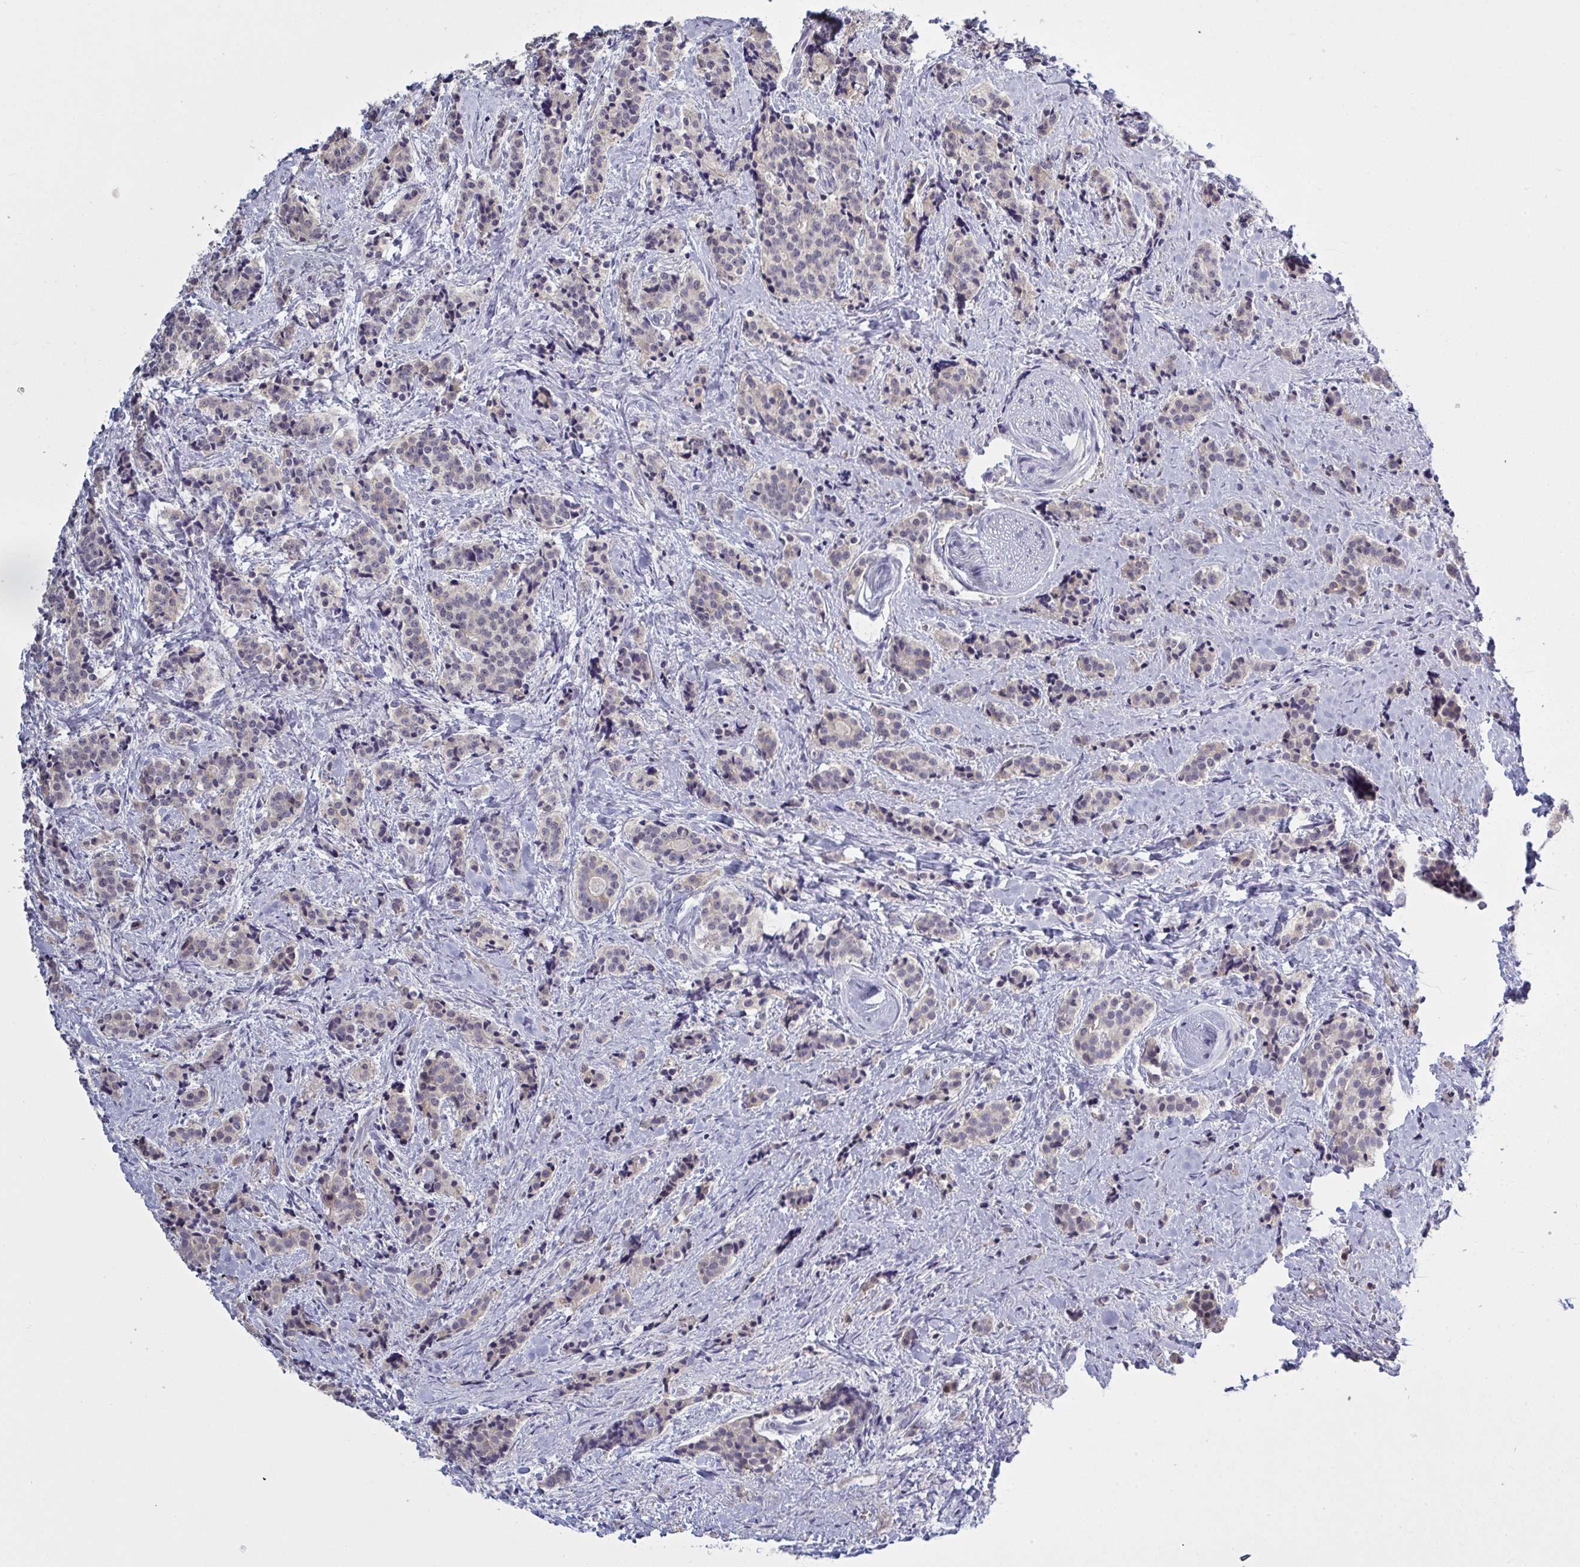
{"staining": {"intensity": "negative", "quantity": "none", "location": "none"}, "tissue": "carcinoid", "cell_type": "Tumor cells", "image_type": "cancer", "snomed": [{"axis": "morphology", "description": "Carcinoid, malignant, NOS"}, {"axis": "topography", "description": "Small intestine"}], "caption": "Immunohistochemical staining of carcinoid (malignant) demonstrates no significant positivity in tumor cells.", "gene": "ZNF784", "patient": {"sex": "female", "age": 73}}